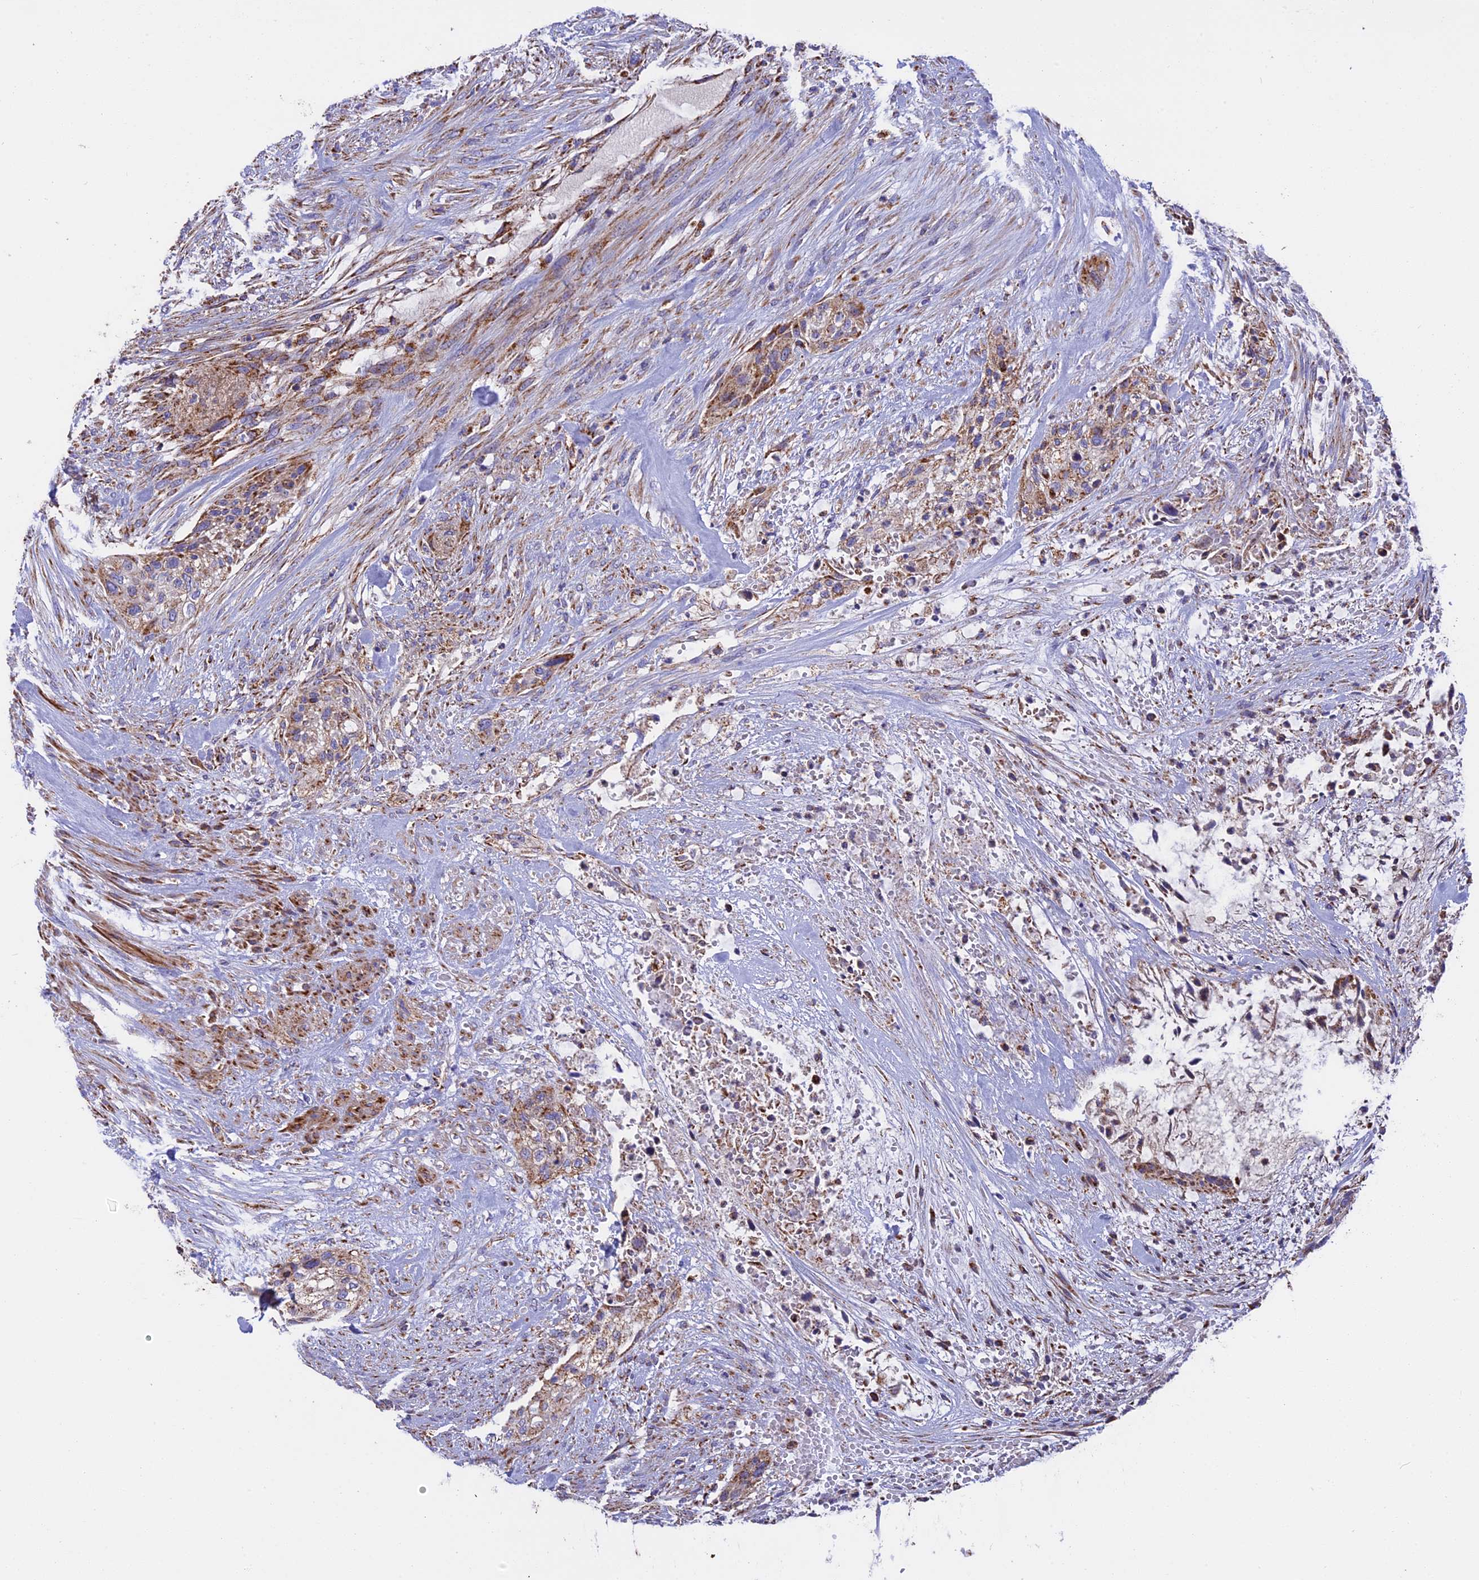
{"staining": {"intensity": "moderate", "quantity": ">75%", "location": "cytoplasmic/membranous"}, "tissue": "urothelial cancer", "cell_type": "Tumor cells", "image_type": "cancer", "snomed": [{"axis": "morphology", "description": "Urothelial carcinoma, High grade"}, {"axis": "topography", "description": "Urinary bladder"}], "caption": "Urothelial cancer stained for a protein shows moderate cytoplasmic/membranous positivity in tumor cells. Immunohistochemistry (ihc) stains the protein of interest in brown and the nuclei are stained blue.", "gene": "UQCRB", "patient": {"sex": "male", "age": 35}}